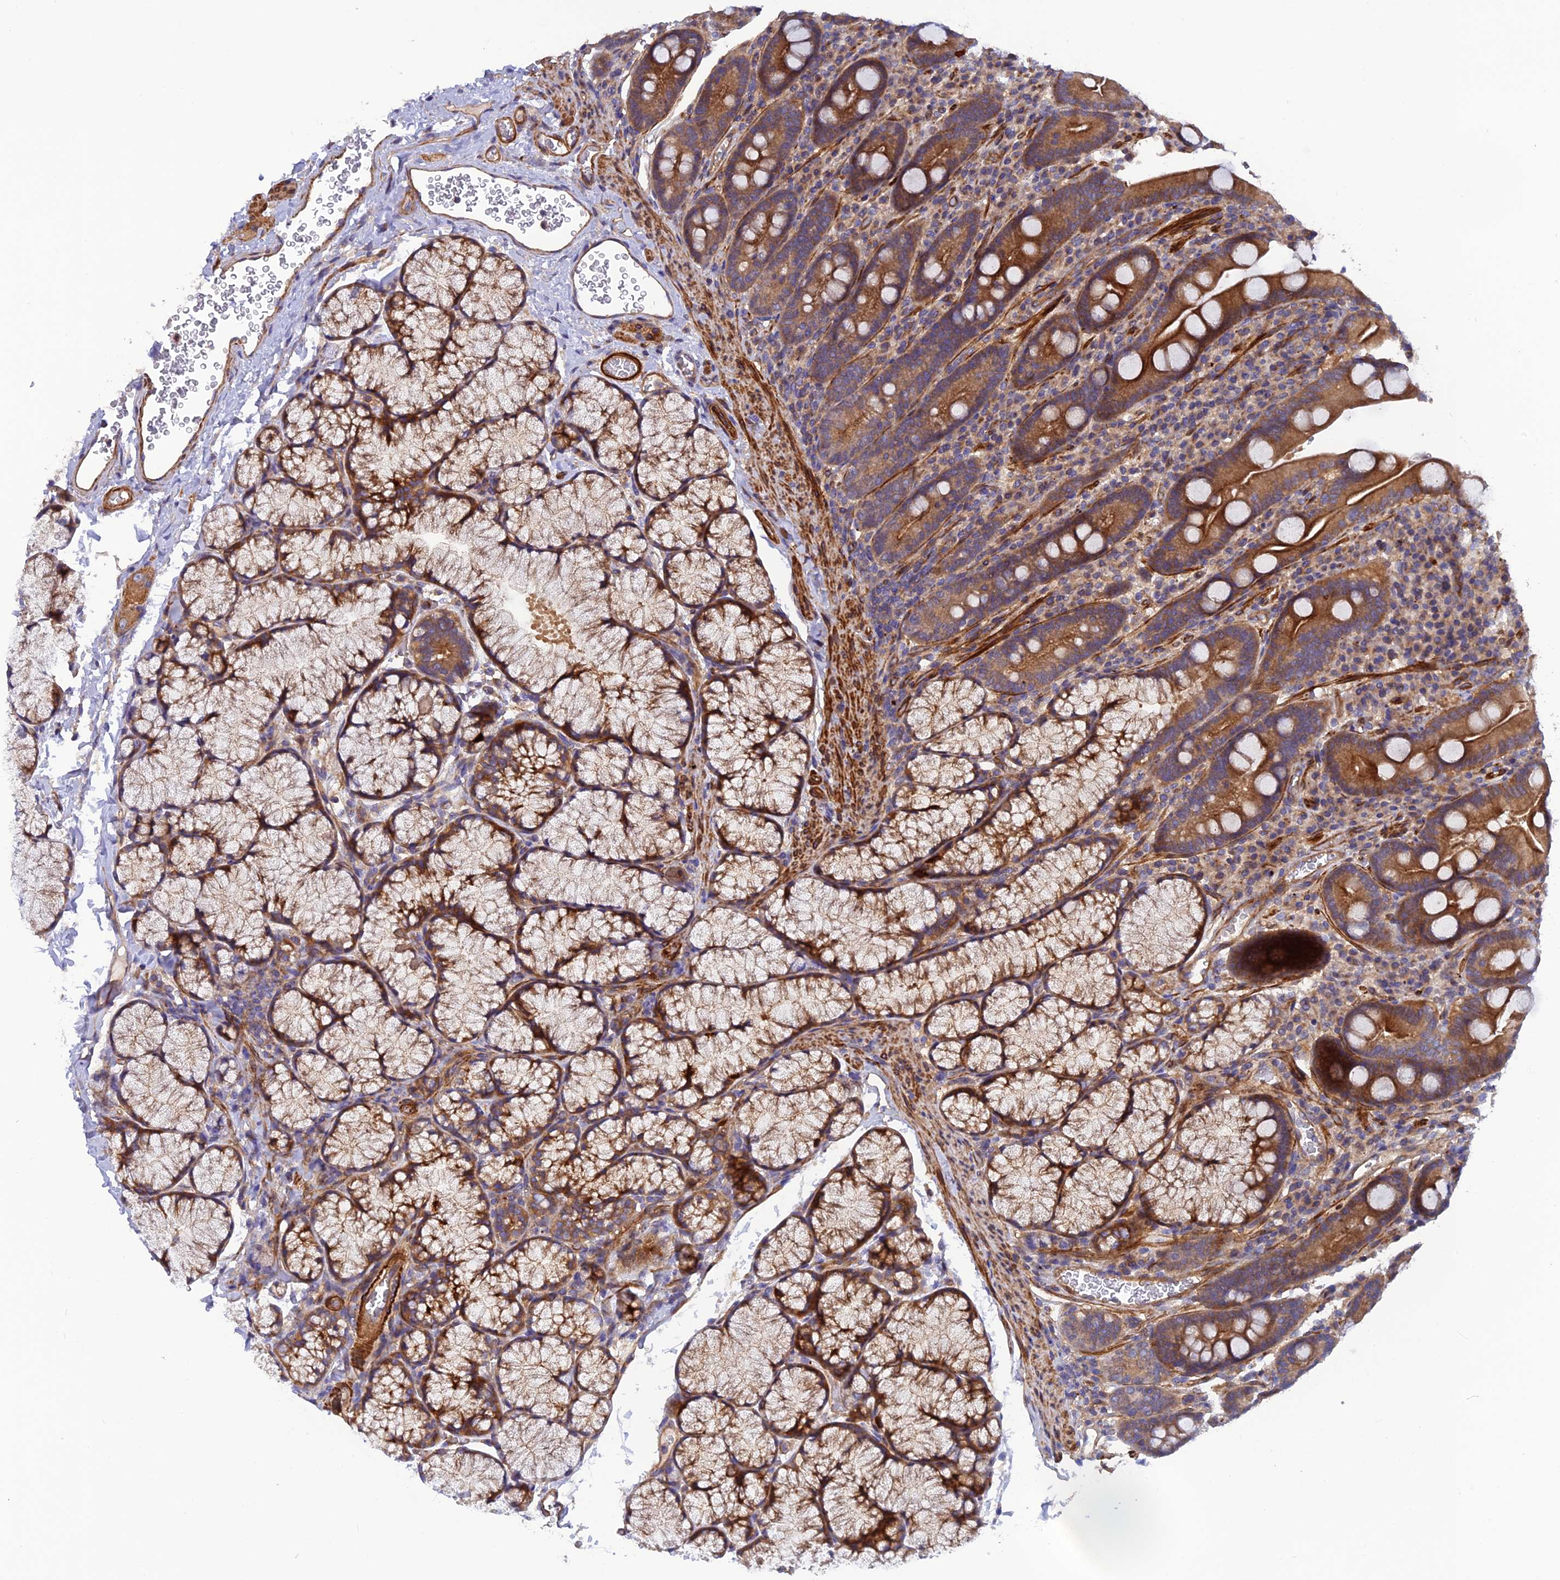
{"staining": {"intensity": "strong", "quantity": ">75%", "location": "cytoplasmic/membranous"}, "tissue": "duodenum", "cell_type": "Glandular cells", "image_type": "normal", "snomed": [{"axis": "morphology", "description": "Normal tissue, NOS"}, {"axis": "topography", "description": "Duodenum"}], "caption": "Protein positivity by IHC demonstrates strong cytoplasmic/membranous expression in about >75% of glandular cells in unremarkable duodenum.", "gene": "ADAMTS15", "patient": {"sex": "male", "age": 35}}